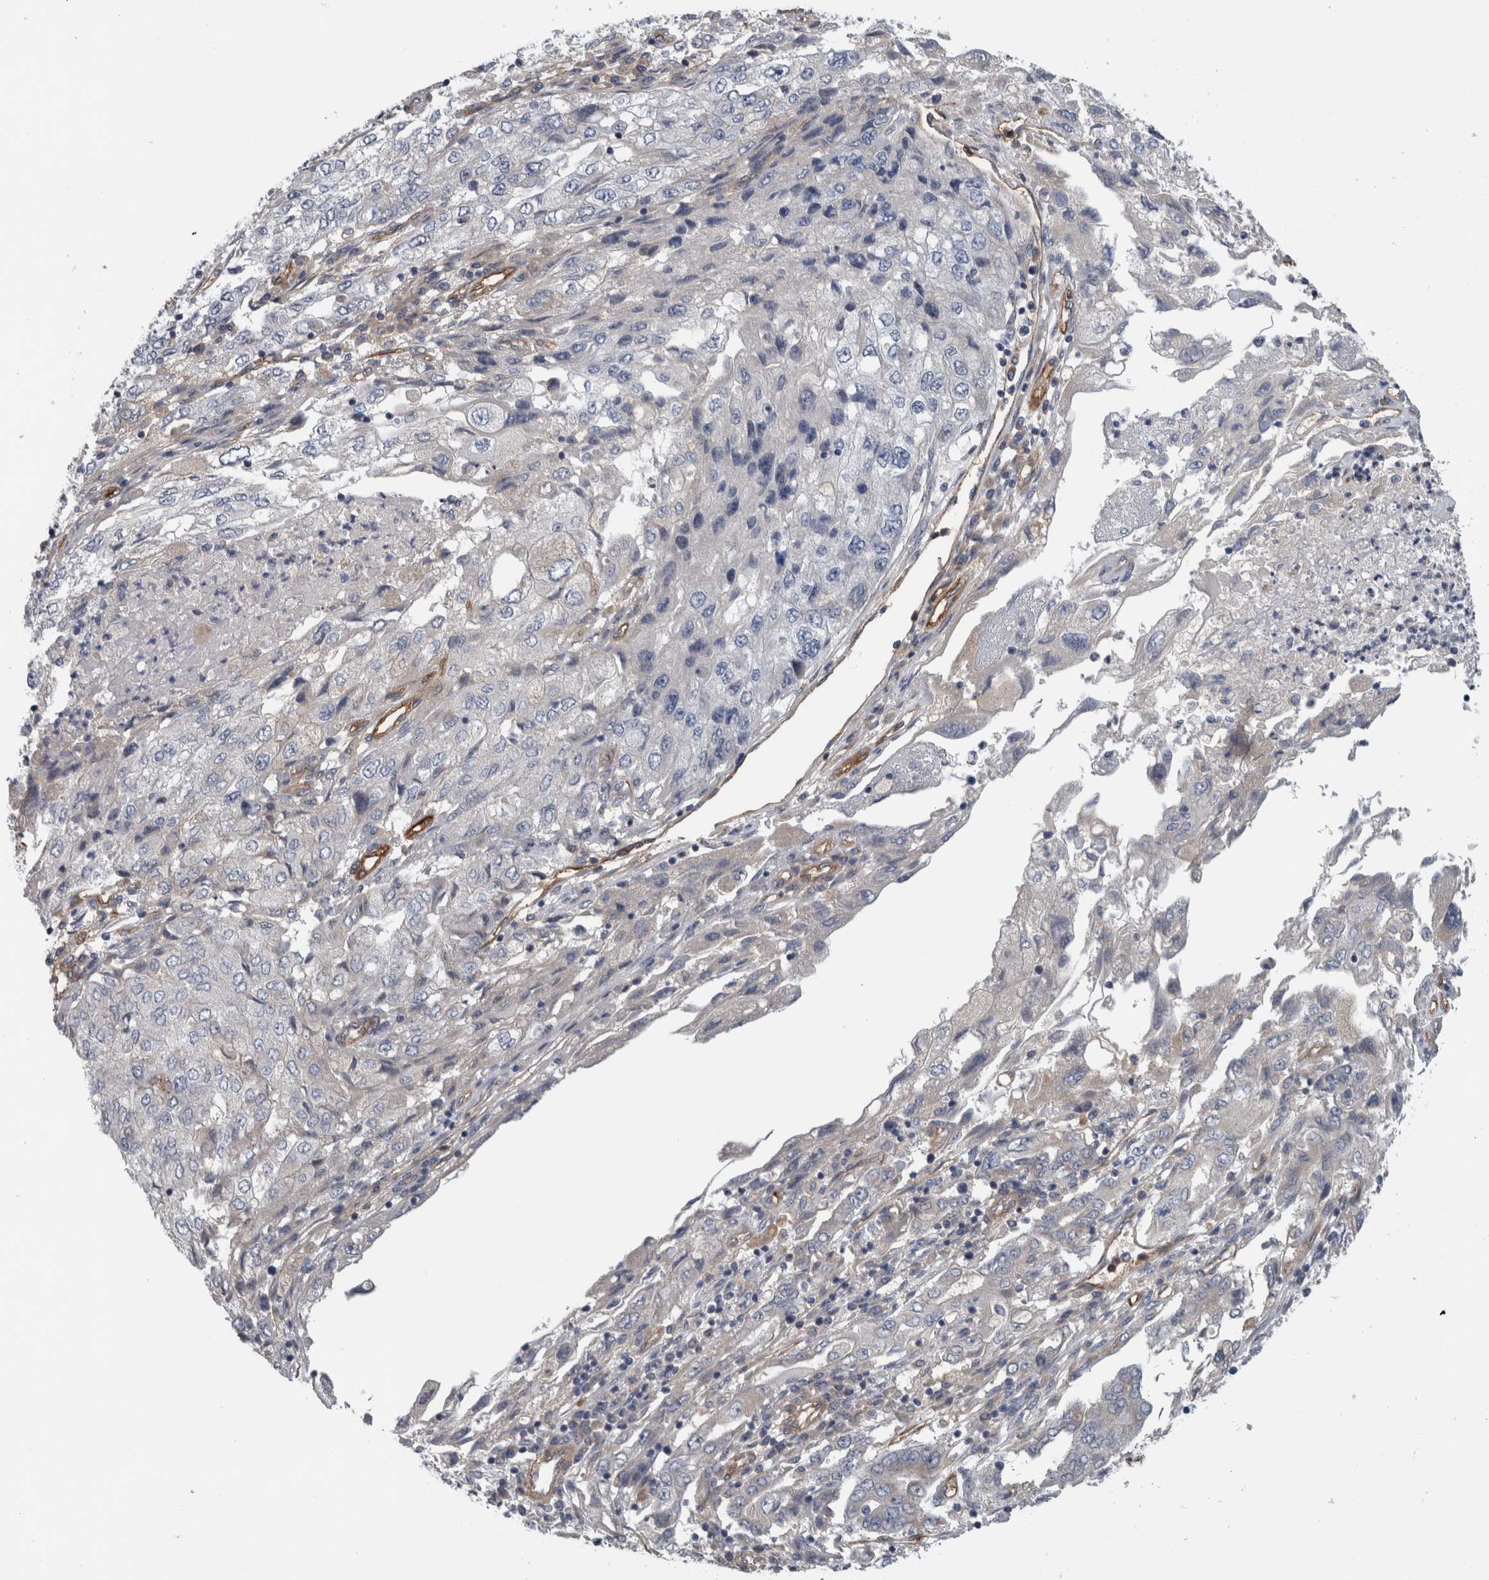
{"staining": {"intensity": "negative", "quantity": "none", "location": "none"}, "tissue": "endometrial cancer", "cell_type": "Tumor cells", "image_type": "cancer", "snomed": [{"axis": "morphology", "description": "Adenocarcinoma, NOS"}, {"axis": "topography", "description": "Endometrium"}], "caption": "Endometrial adenocarcinoma was stained to show a protein in brown. There is no significant staining in tumor cells.", "gene": "CD59", "patient": {"sex": "female", "age": 49}}